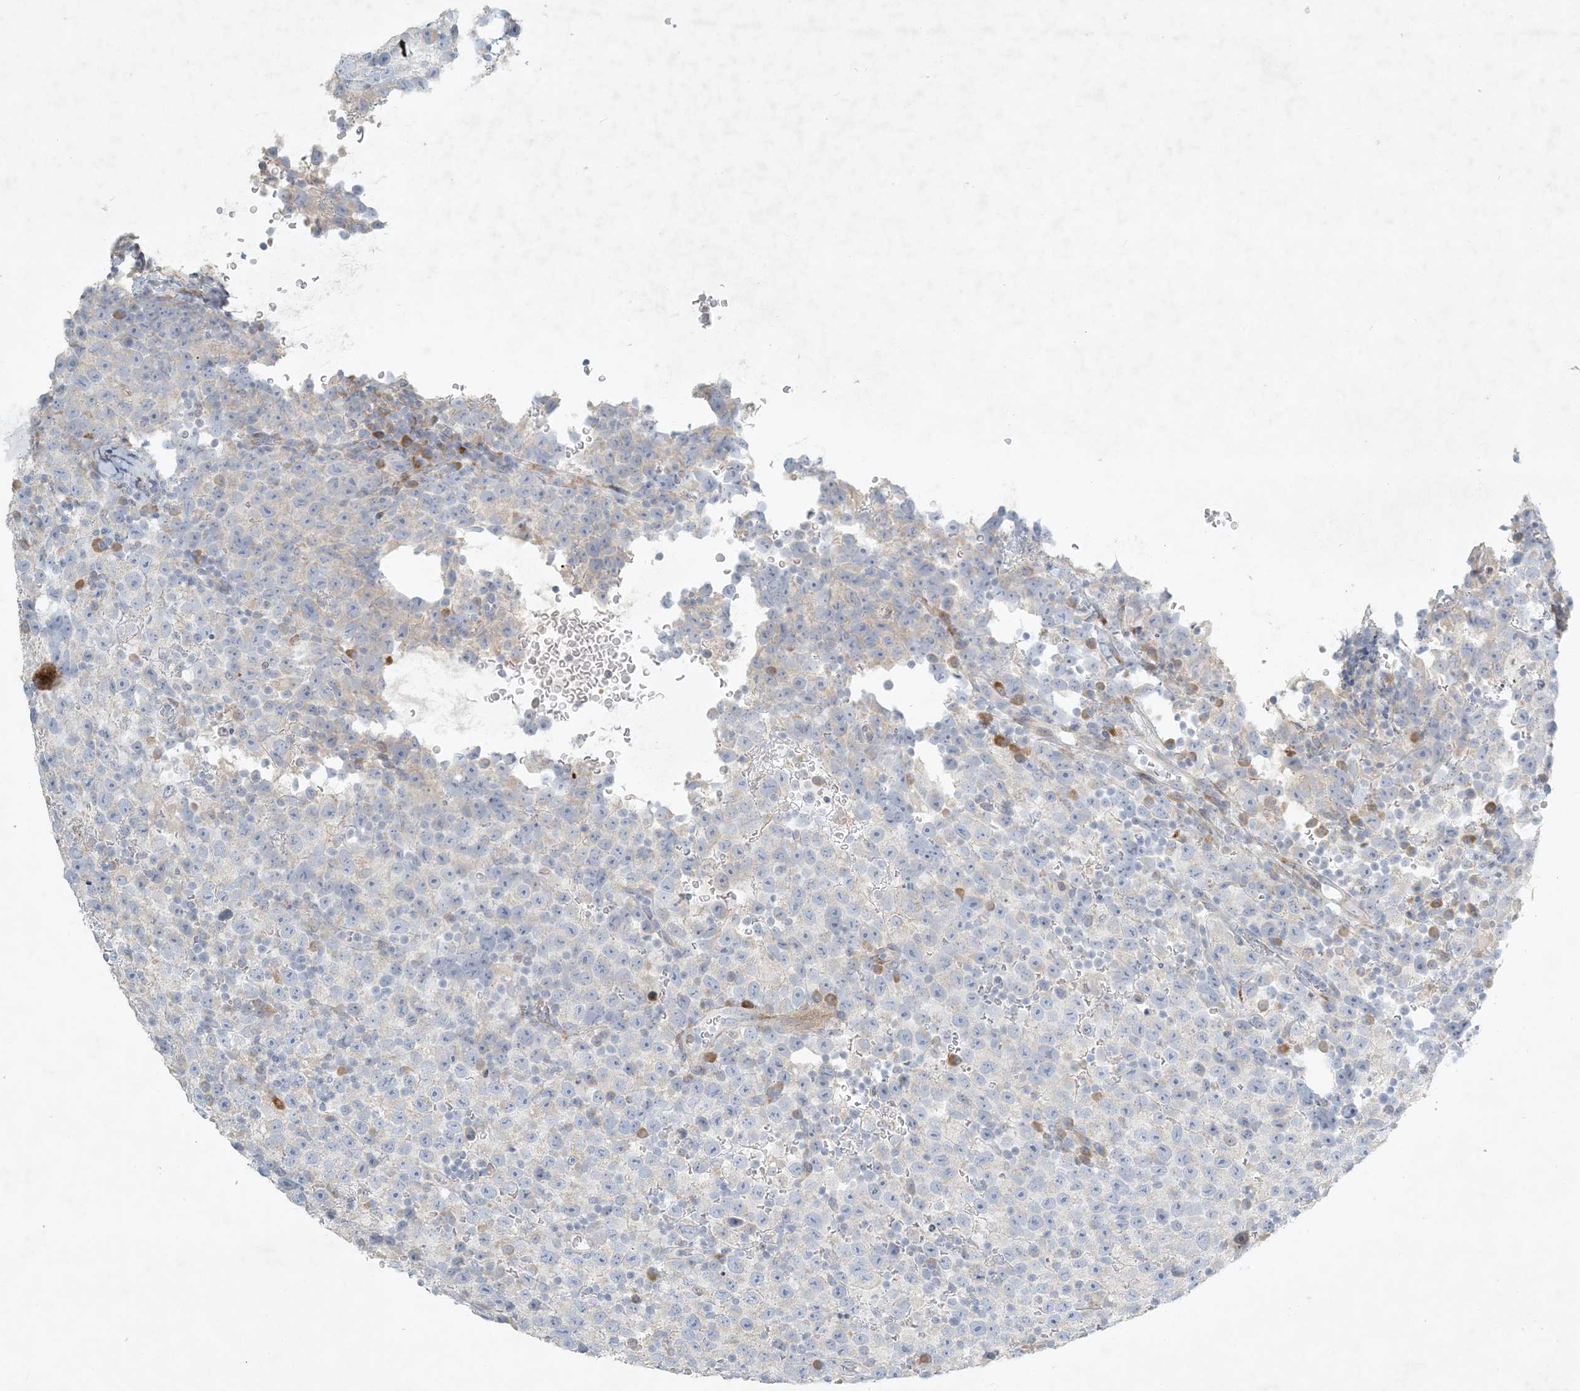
{"staining": {"intensity": "negative", "quantity": "none", "location": "none"}, "tissue": "testis cancer", "cell_type": "Tumor cells", "image_type": "cancer", "snomed": [{"axis": "morphology", "description": "Seminoma, NOS"}, {"axis": "topography", "description": "Testis"}], "caption": "Seminoma (testis) was stained to show a protein in brown. There is no significant expression in tumor cells.", "gene": "ZNF385D", "patient": {"sex": "male", "age": 22}}